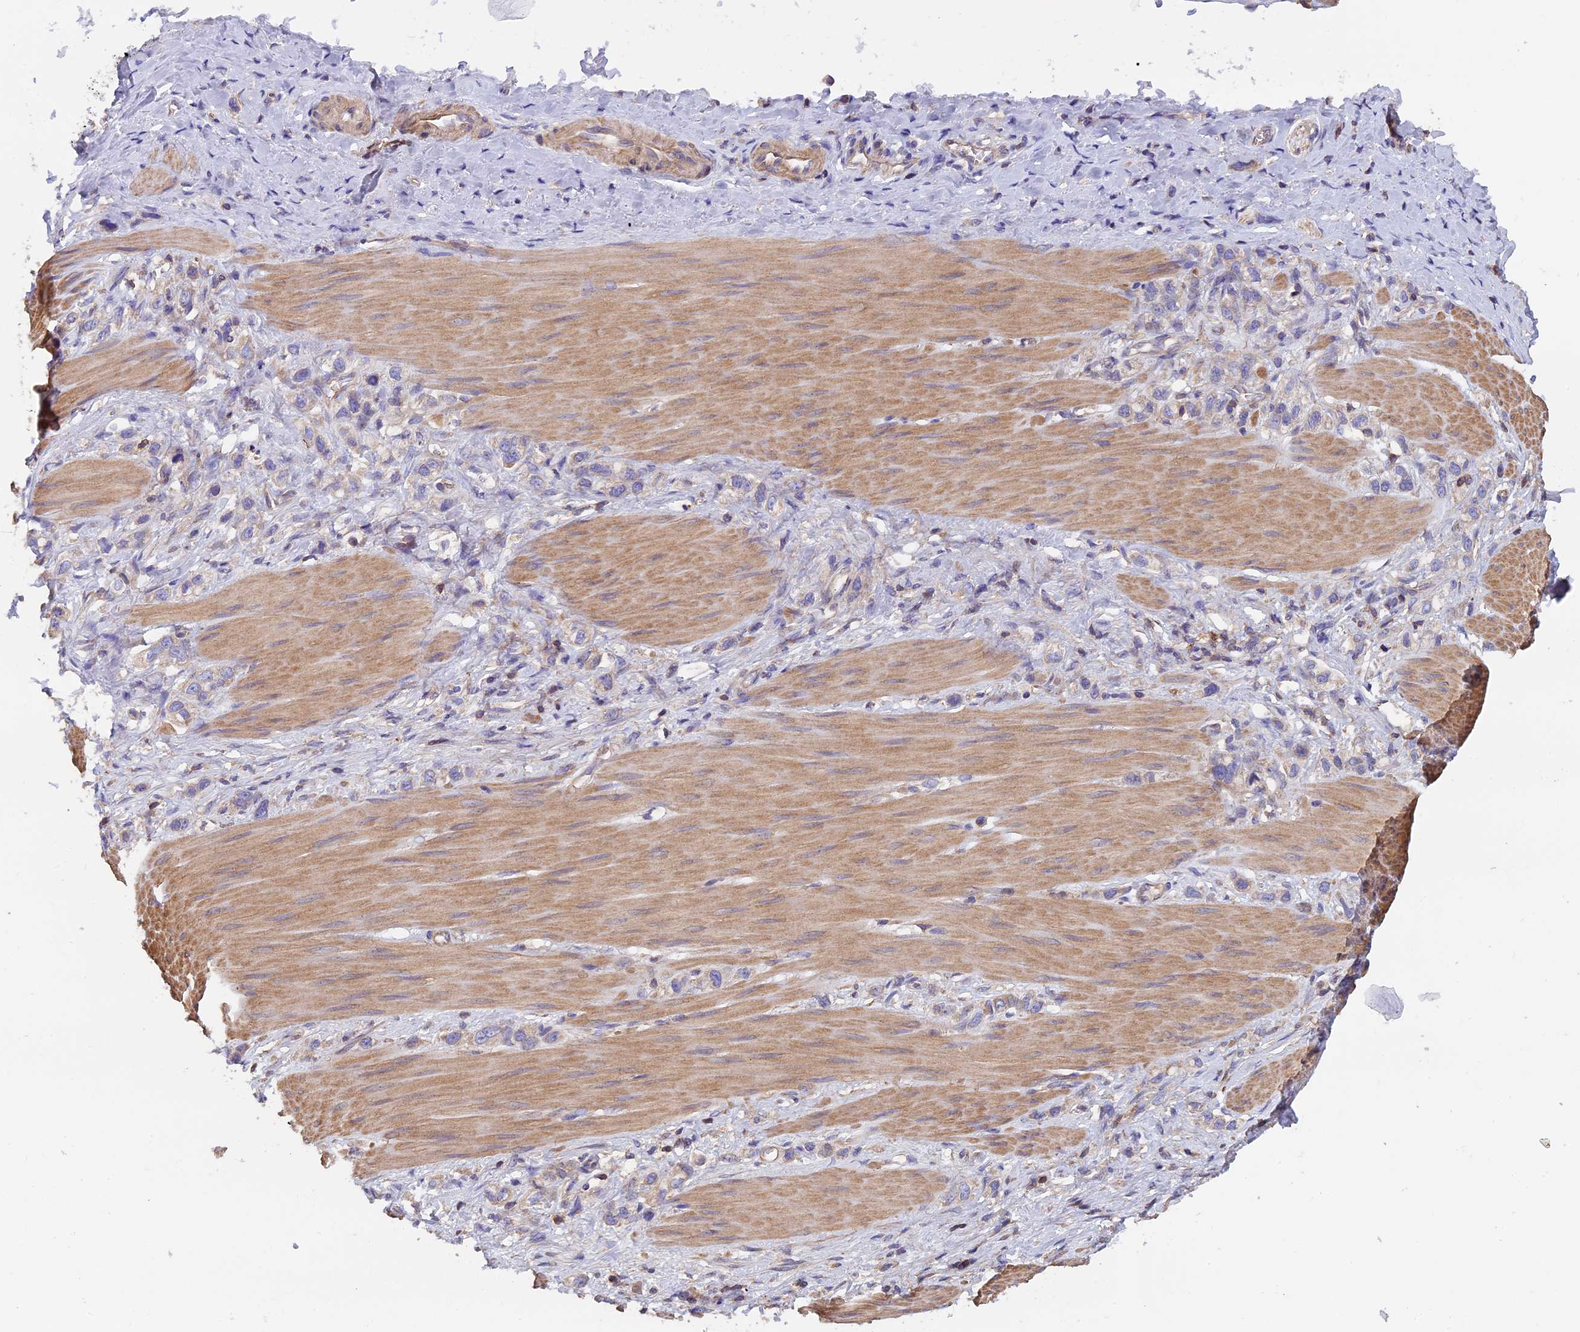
{"staining": {"intensity": "weak", "quantity": "<25%", "location": "cytoplasmic/membranous"}, "tissue": "stomach cancer", "cell_type": "Tumor cells", "image_type": "cancer", "snomed": [{"axis": "morphology", "description": "Adenocarcinoma, NOS"}, {"axis": "topography", "description": "Stomach"}], "caption": "Tumor cells are negative for brown protein staining in adenocarcinoma (stomach).", "gene": "CCDC153", "patient": {"sex": "female", "age": 65}}